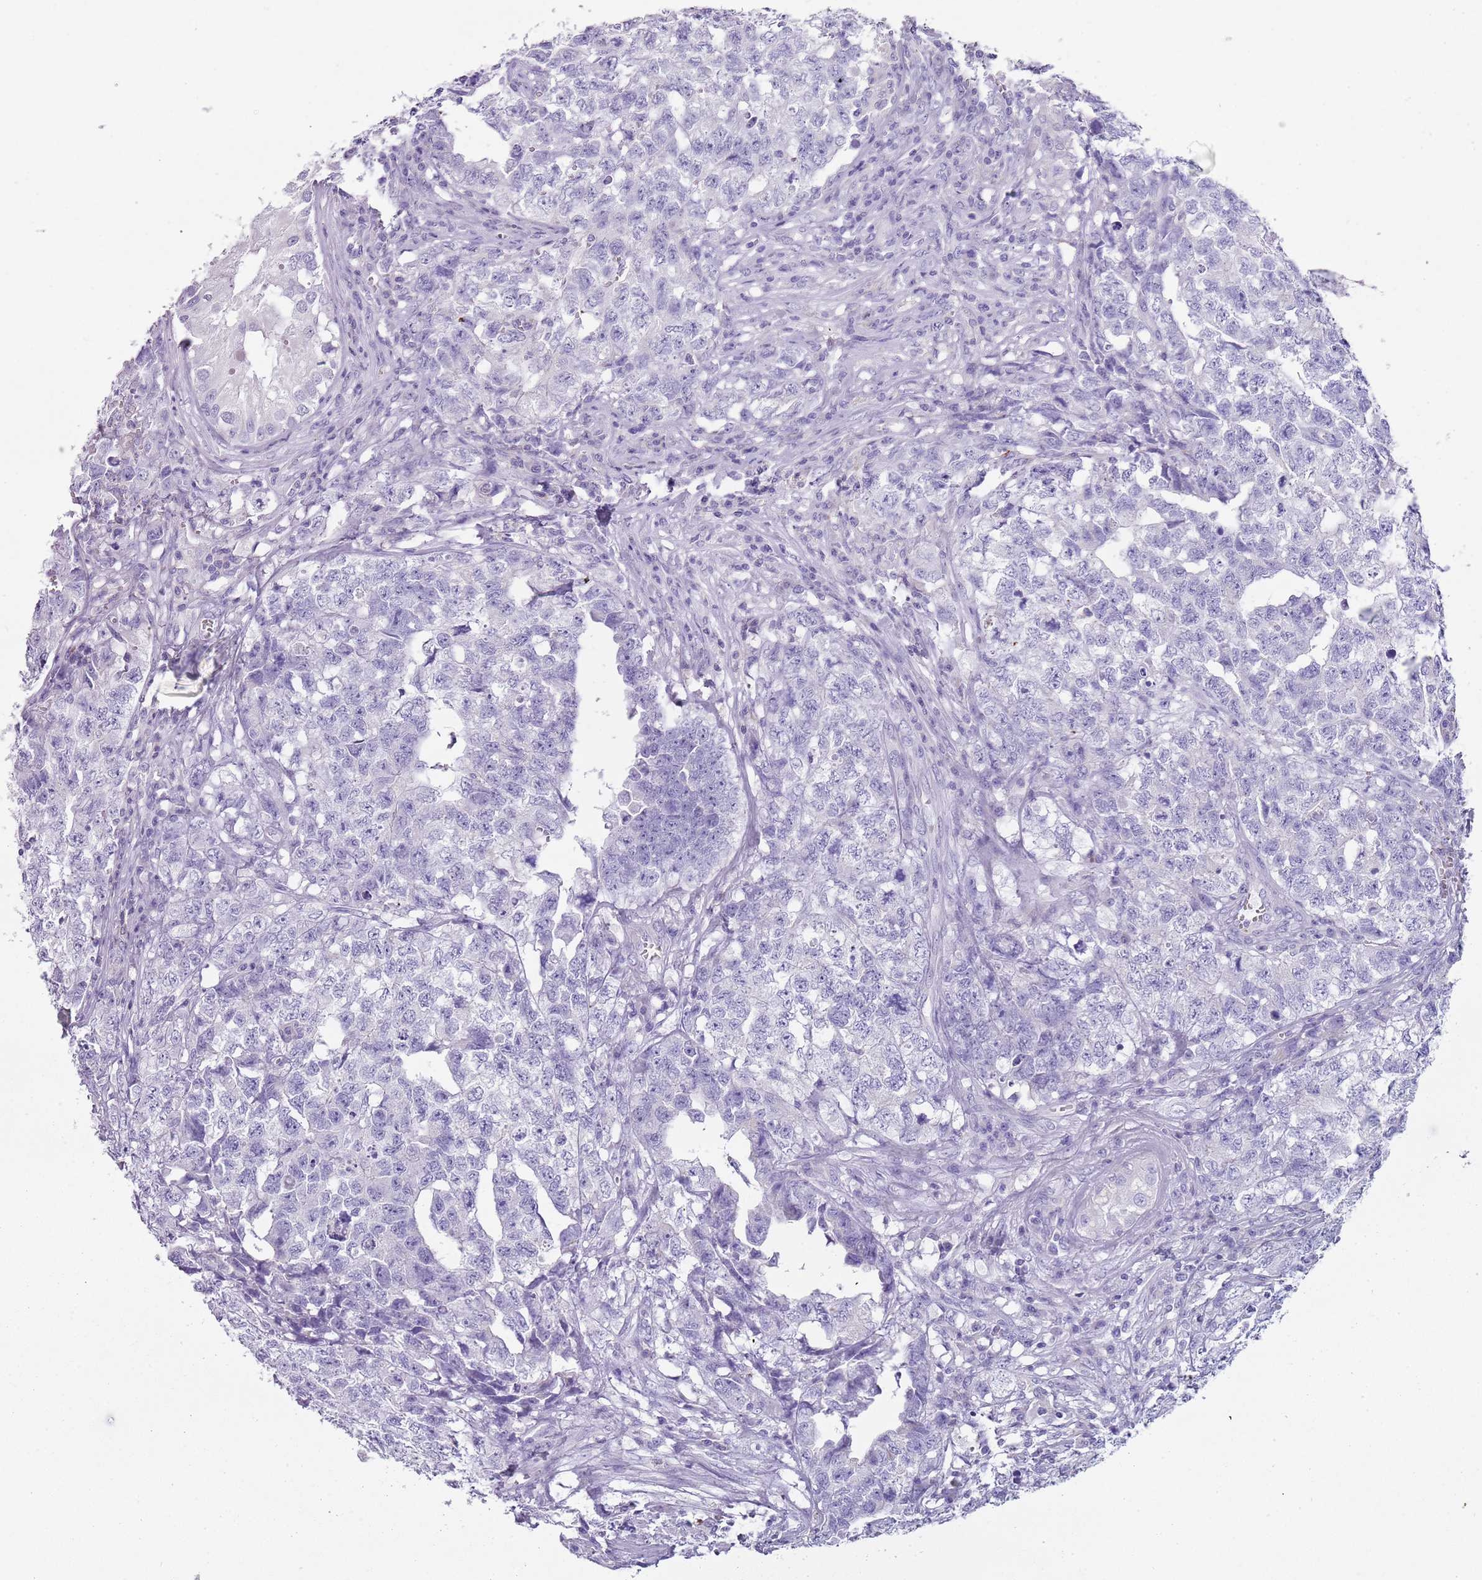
{"staining": {"intensity": "negative", "quantity": "none", "location": "none"}, "tissue": "testis cancer", "cell_type": "Tumor cells", "image_type": "cancer", "snomed": [{"axis": "morphology", "description": "Carcinoma, Embryonal, NOS"}, {"axis": "topography", "description": "Testis"}], "caption": "This is an immunohistochemistry (IHC) histopathology image of testis cancer. There is no expression in tumor cells.", "gene": "NBPF20", "patient": {"sex": "male", "age": 31}}